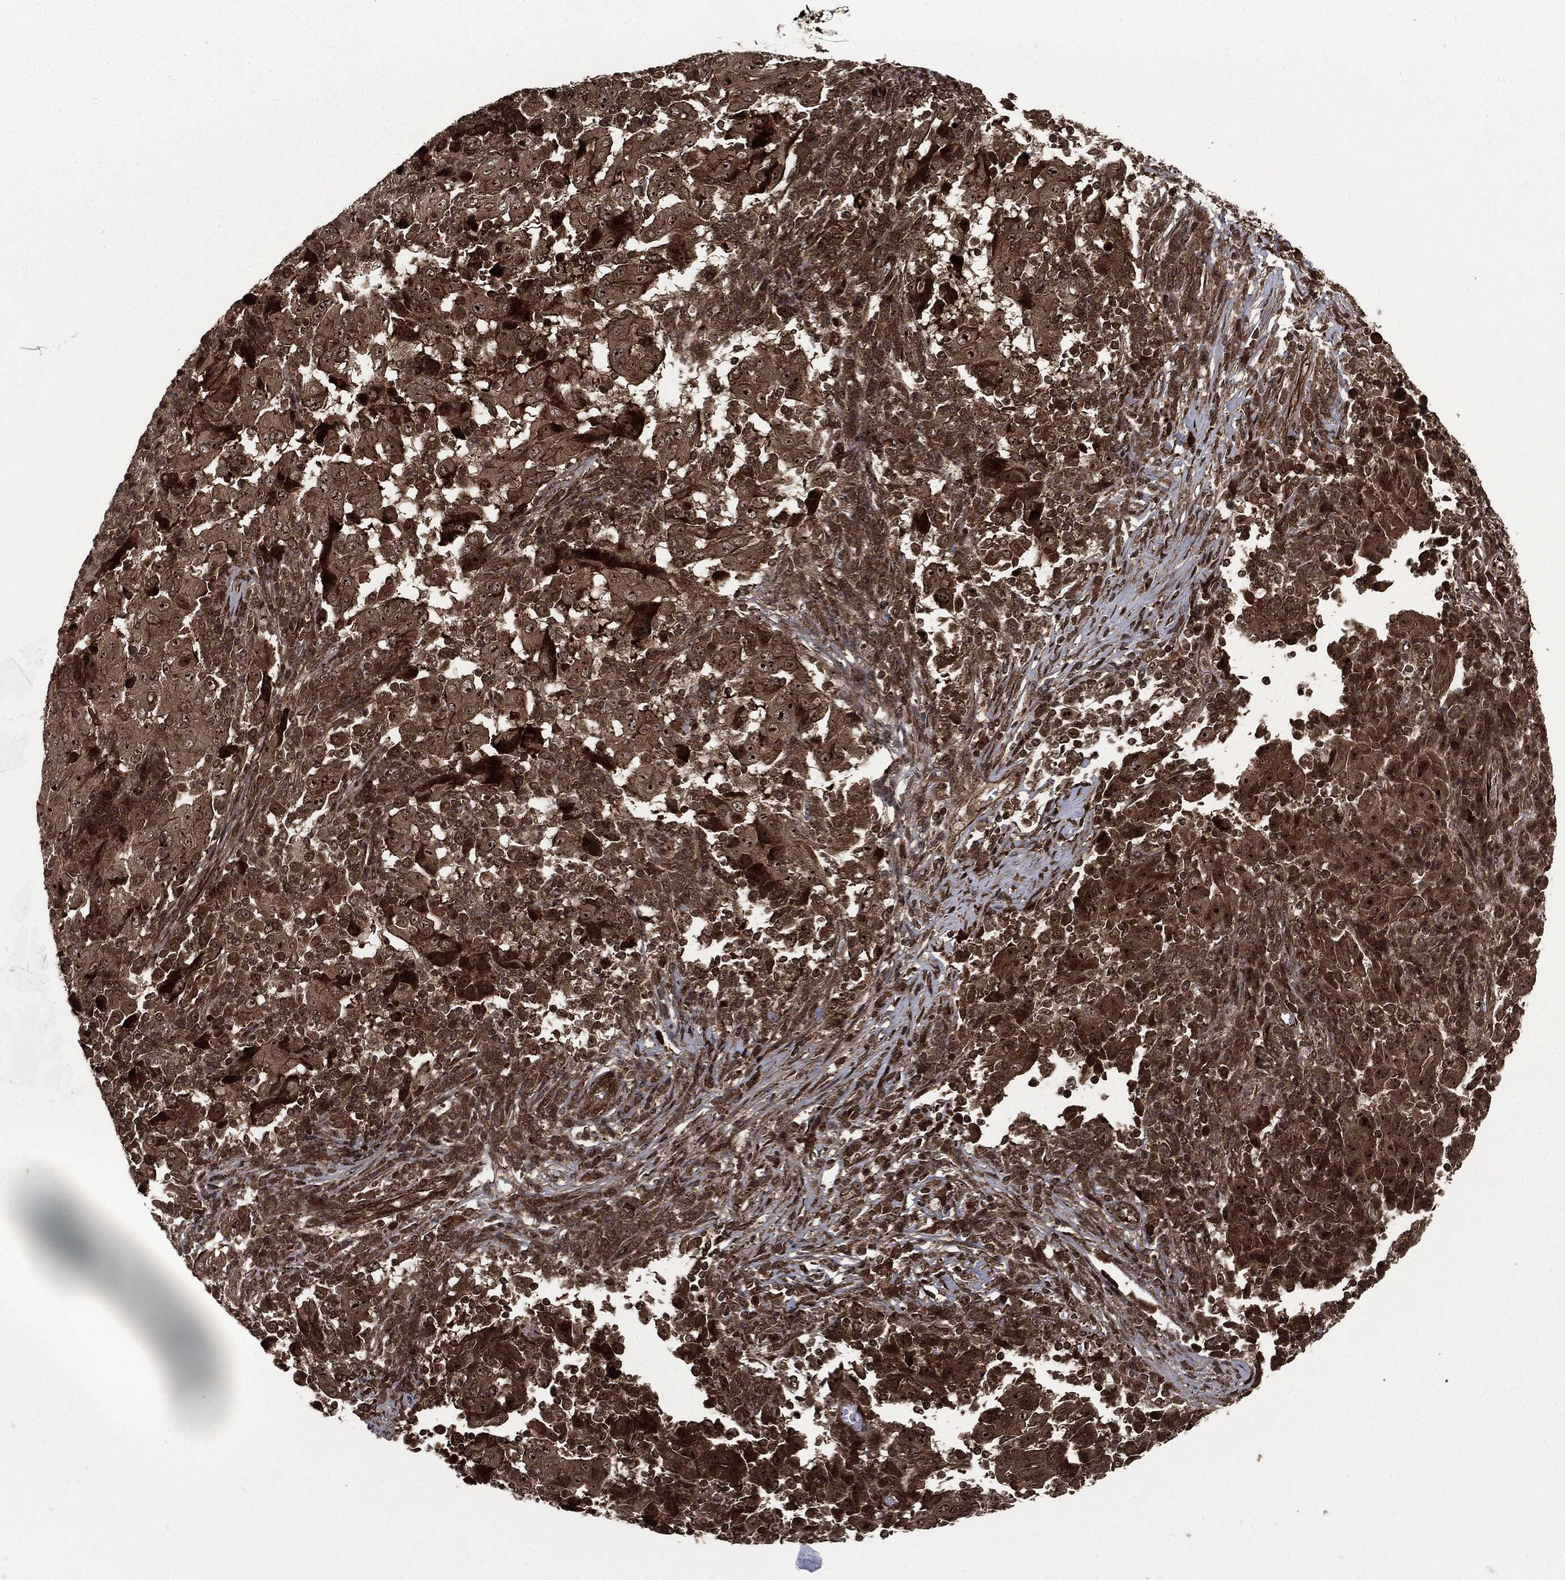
{"staining": {"intensity": "strong", "quantity": ">75%", "location": "cytoplasmic/membranous,nuclear"}, "tissue": "pancreatic cancer", "cell_type": "Tumor cells", "image_type": "cancer", "snomed": [{"axis": "morphology", "description": "Adenocarcinoma, NOS"}, {"axis": "topography", "description": "Pancreas"}], "caption": "This is a photomicrograph of immunohistochemistry (IHC) staining of pancreatic cancer, which shows strong positivity in the cytoplasmic/membranous and nuclear of tumor cells.", "gene": "CARD6", "patient": {"sex": "male", "age": 63}}